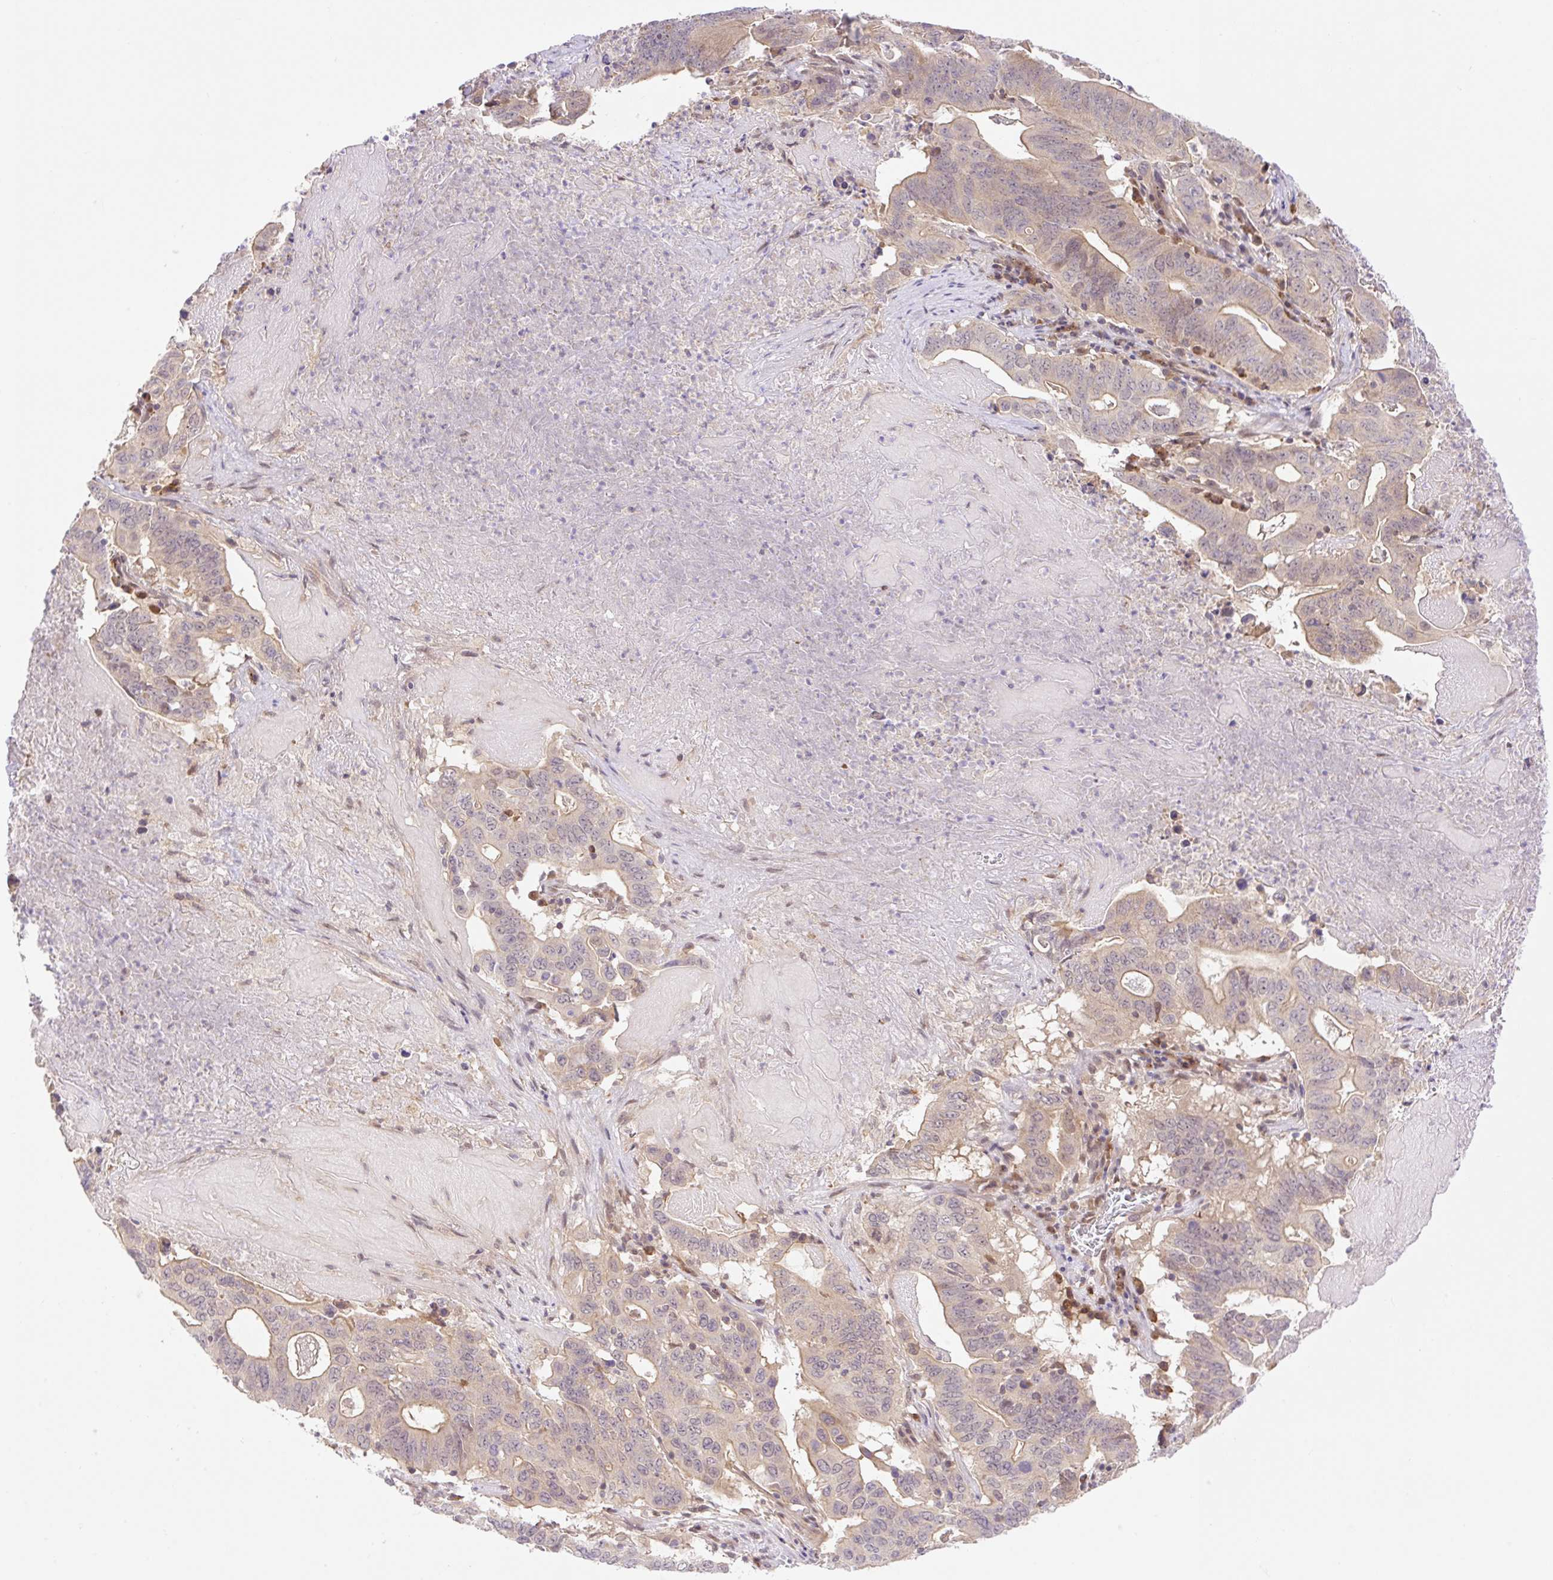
{"staining": {"intensity": "weak", "quantity": ">75%", "location": "cytoplasmic/membranous"}, "tissue": "lung cancer", "cell_type": "Tumor cells", "image_type": "cancer", "snomed": [{"axis": "morphology", "description": "Adenocarcinoma, NOS"}, {"axis": "topography", "description": "Lung"}], "caption": "Weak cytoplasmic/membranous staining is identified in about >75% of tumor cells in lung cancer (adenocarcinoma).", "gene": "VPS25", "patient": {"sex": "female", "age": 60}}